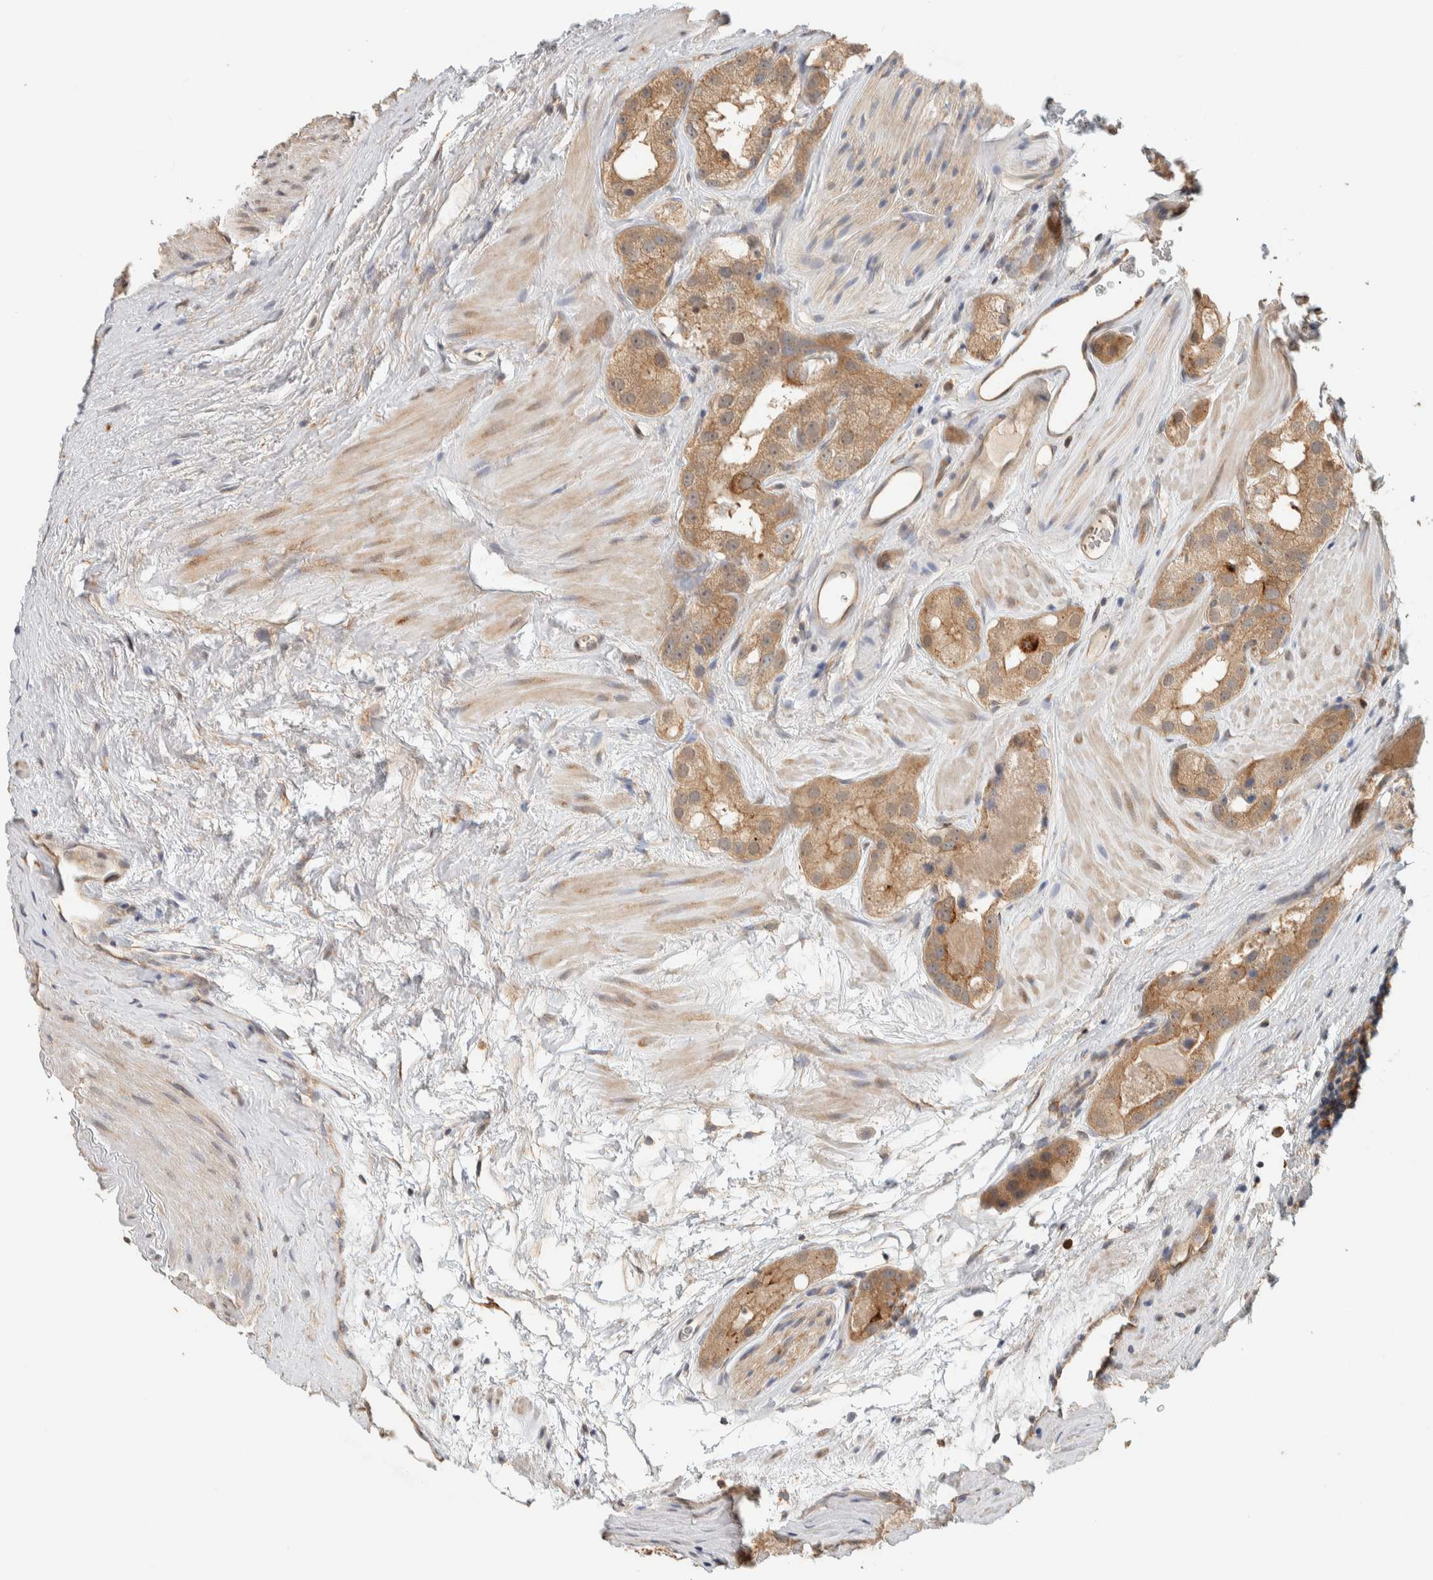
{"staining": {"intensity": "moderate", "quantity": ">75%", "location": "cytoplasmic/membranous"}, "tissue": "prostate cancer", "cell_type": "Tumor cells", "image_type": "cancer", "snomed": [{"axis": "morphology", "description": "Adenocarcinoma, High grade"}, {"axis": "topography", "description": "Prostate"}], "caption": "The micrograph reveals staining of prostate cancer (adenocarcinoma (high-grade)), revealing moderate cytoplasmic/membranous protein expression (brown color) within tumor cells.", "gene": "RAB11FIP1", "patient": {"sex": "male", "age": 63}}